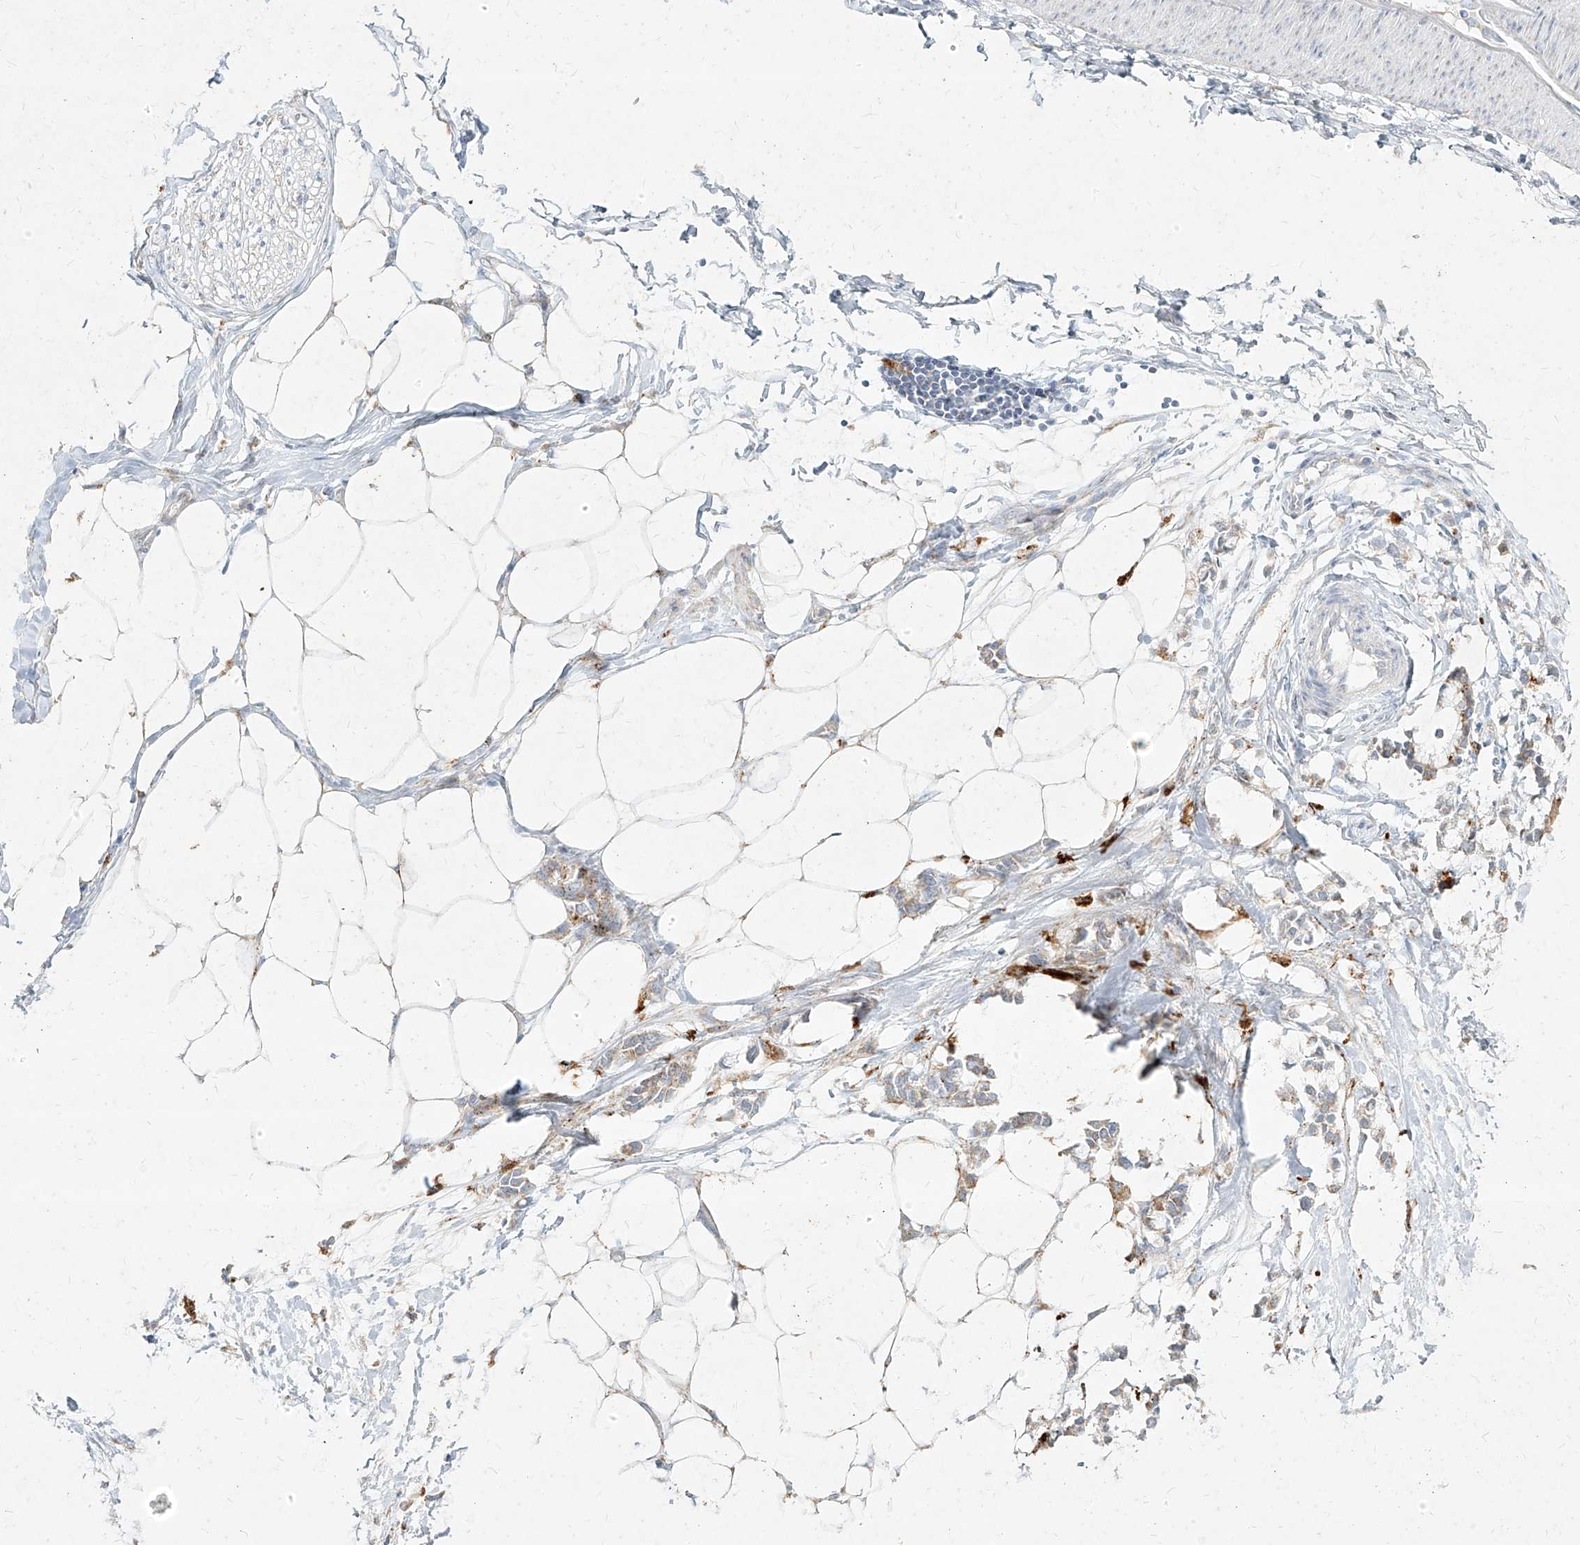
{"staining": {"intensity": "negative", "quantity": "none", "location": "none"}, "tissue": "adipose tissue", "cell_type": "Adipocytes", "image_type": "normal", "snomed": [{"axis": "morphology", "description": "Normal tissue, NOS"}, {"axis": "morphology", "description": "Adenocarcinoma, NOS"}, {"axis": "topography", "description": "Colon"}, {"axis": "topography", "description": "Peripheral nerve tissue"}], "caption": "Adipose tissue was stained to show a protein in brown. There is no significant expression in adipocytes.", "gene": "MTX2", "patient": {"sex": "male", "age": 14}}